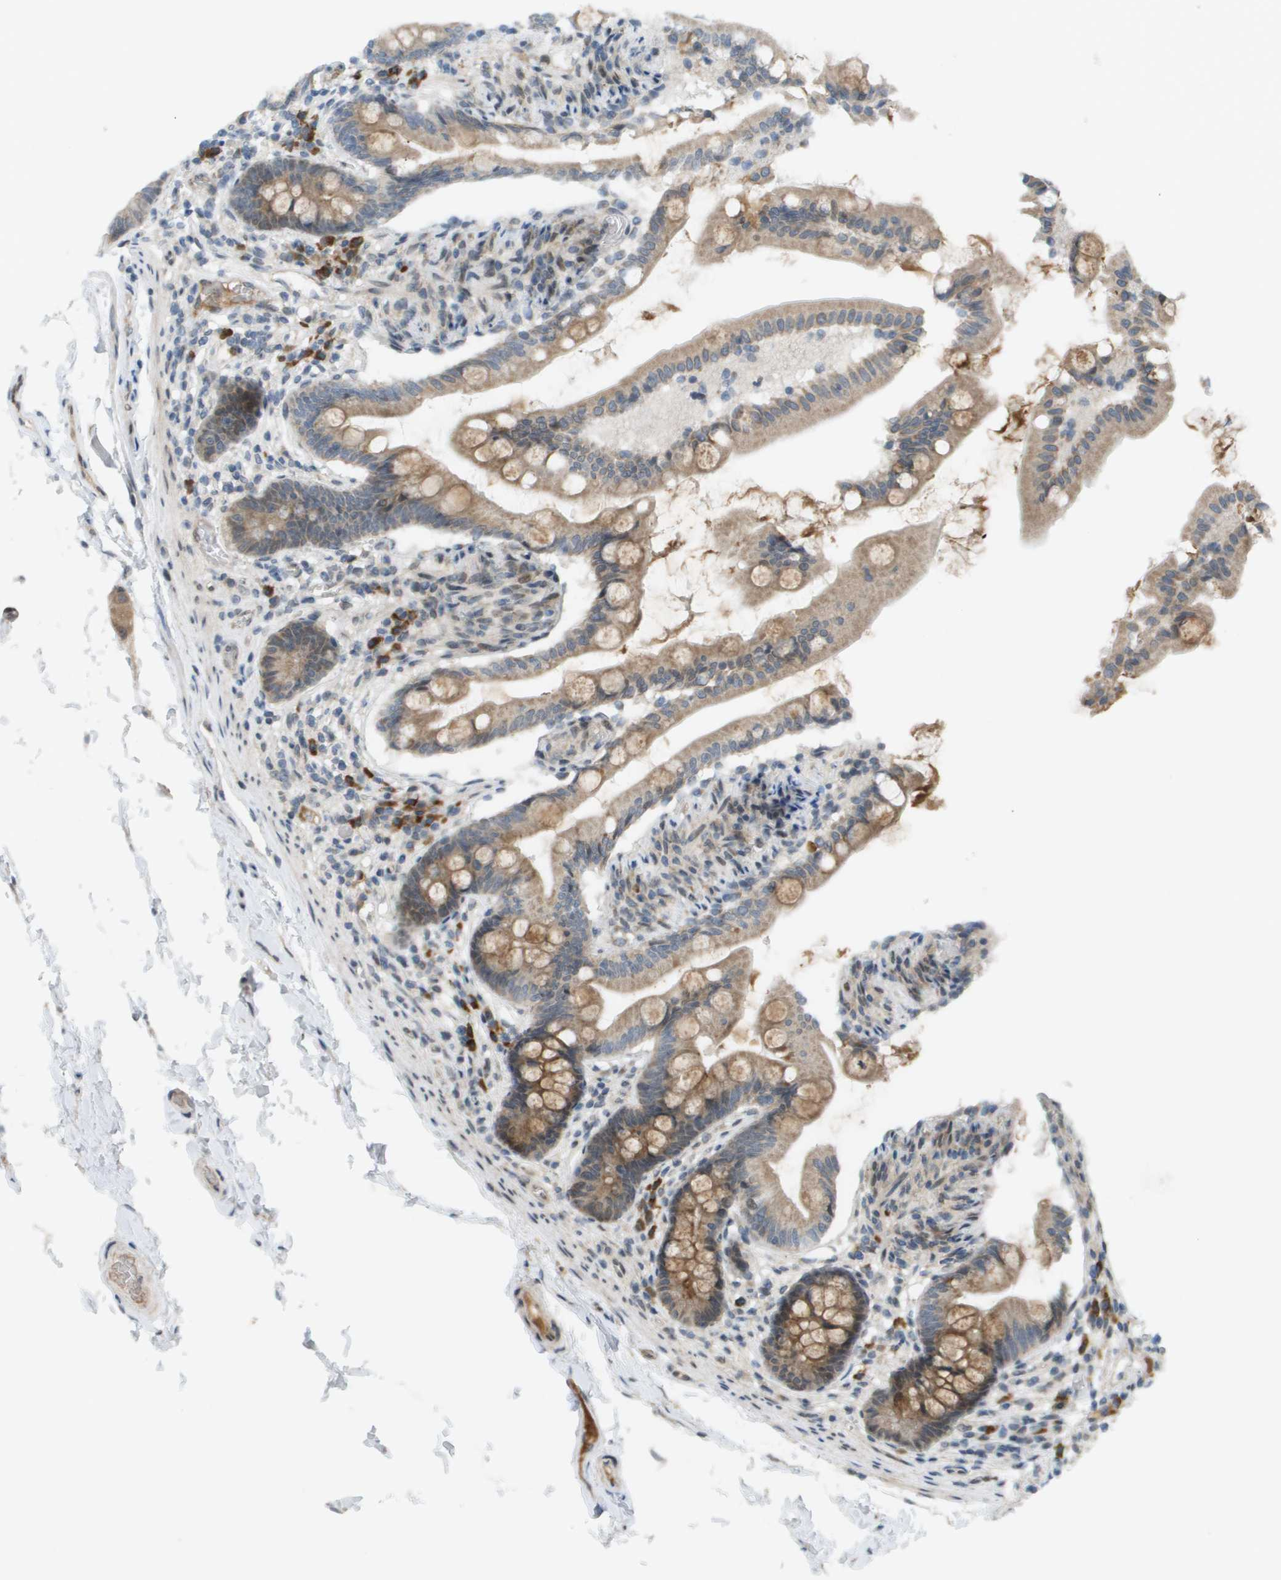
{"staining": {"intensity": "moderate", "quantity": ">75%", "location": "cytoplasmic/membranous,nuclear"}, "tissue": "small intestine", "cell_type": "Glandular cells", "image_type": "normal", "snomed": [{"axis": "morphology", "description": "Normal tissue, NOS"}, {"axis": "topography", "description": "Small intestine"}], "caption": "Brown immunohistochemical staining in benign human small intestine shows moderate cytoplasmic/membranous,nuclear staining in approximately >75% of glandular cells. Using DAB (3,3'-diaminobenzidine) (brown) and hematoxylin (blue) stains, captured at high magnification using brightfield microscopy.", "gene": "CACNB4", "patient": {"sex": "female", "age": 56}}